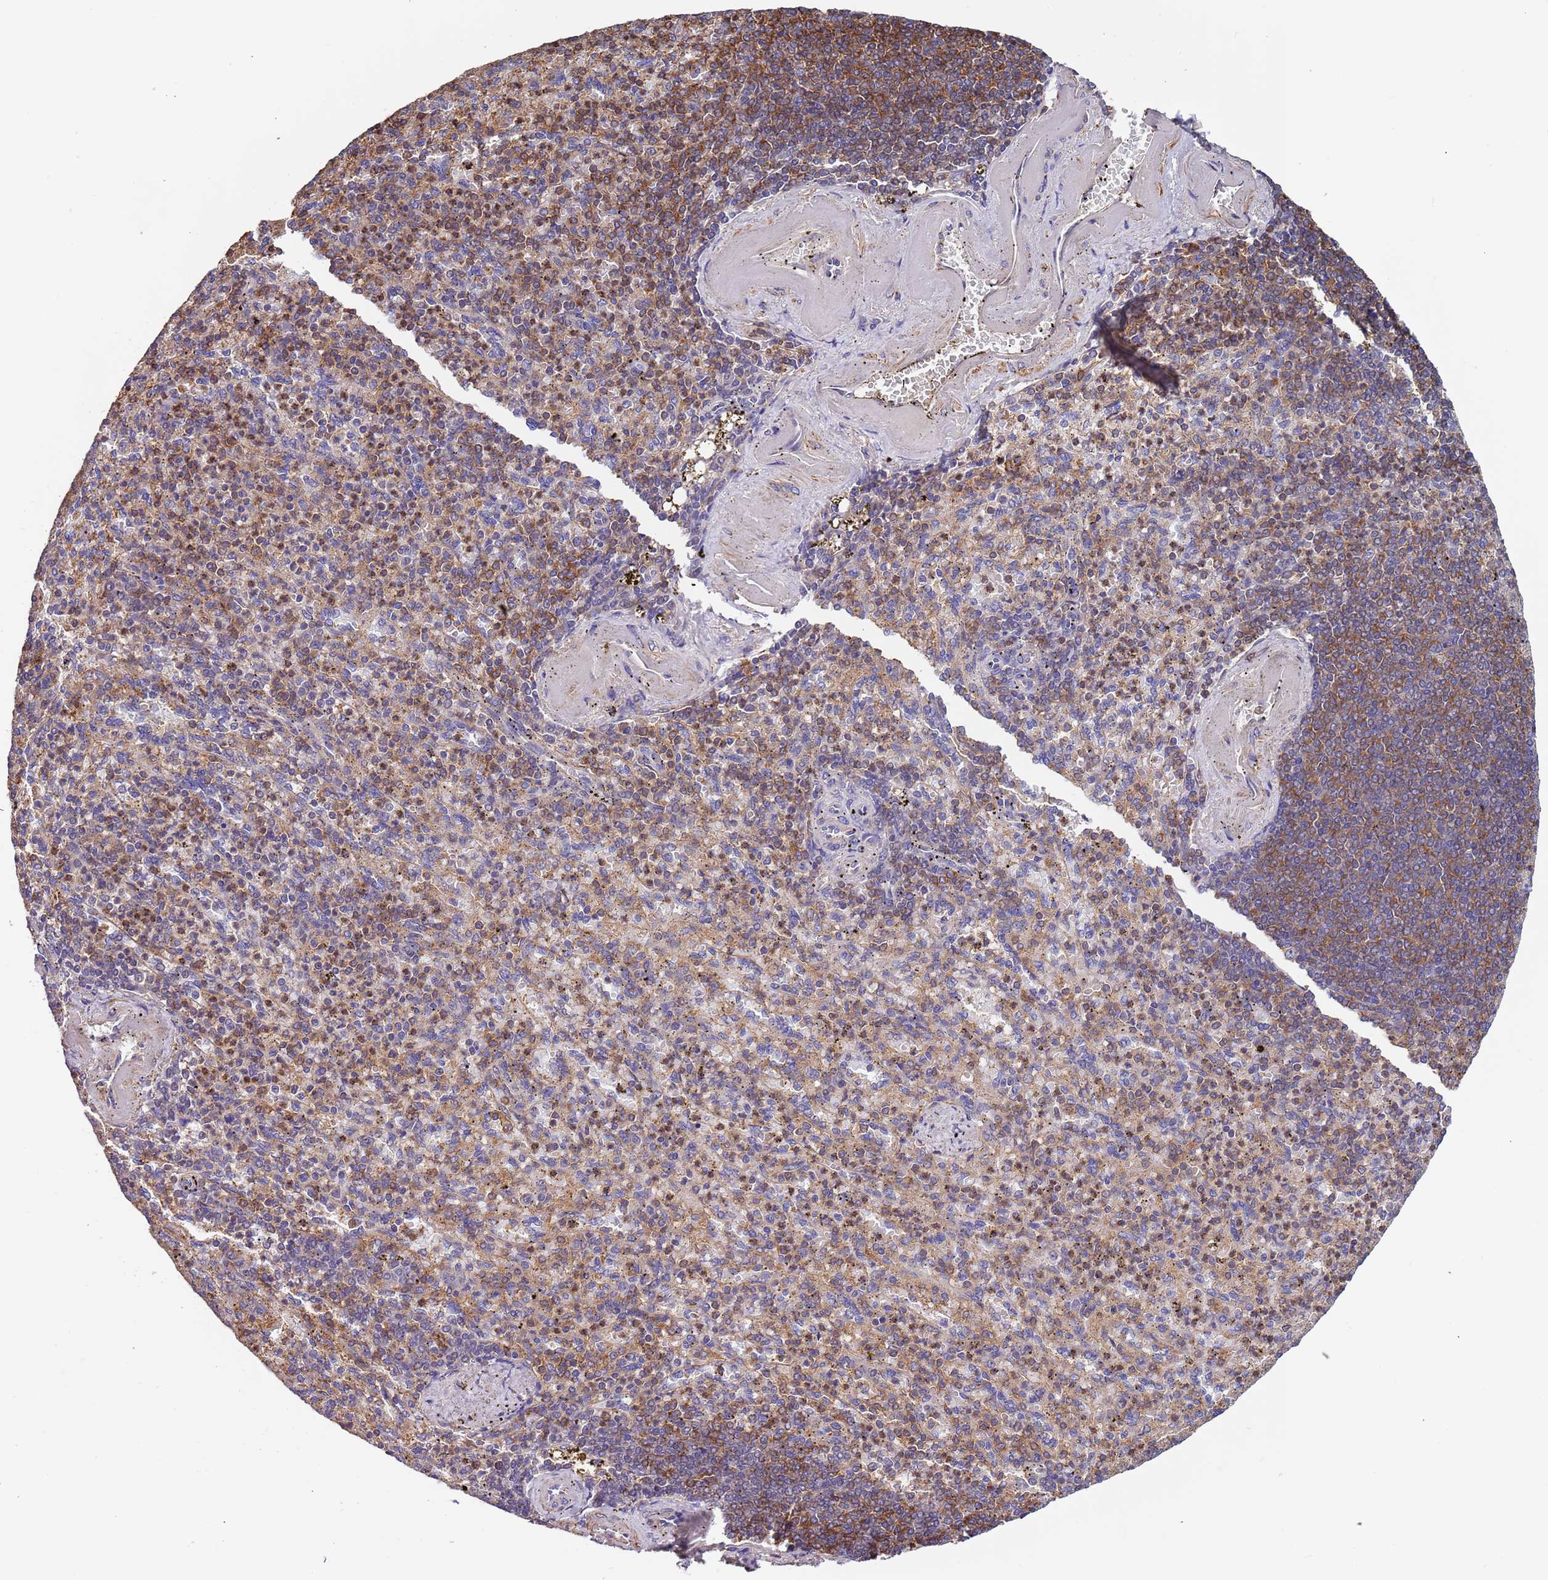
{"staining": {"intensity": "moderate", "quantity": ">75%", "location": "cytoplasmic/membranous"}, "tissue": "spleen", "cell_type": "Cells in red pulp", "image_type": "normal", "snomed": [{"axis": "morphology", "description": "Normal tissue, NOS"}, {"axis": "topography", "description": "Spleen"}], "caption": "A medium amount of moderate cytoplasmic/membranous staining is appreciated in approximately >75% of cells in red pulp in unremarkable spleen. (DAB (3,3'-diaminobenzidine) IHC, brown staining for protein, blue staining for nuclei).", "gene": "SYT4", "patient": {"sex": "female", "age": 74}}